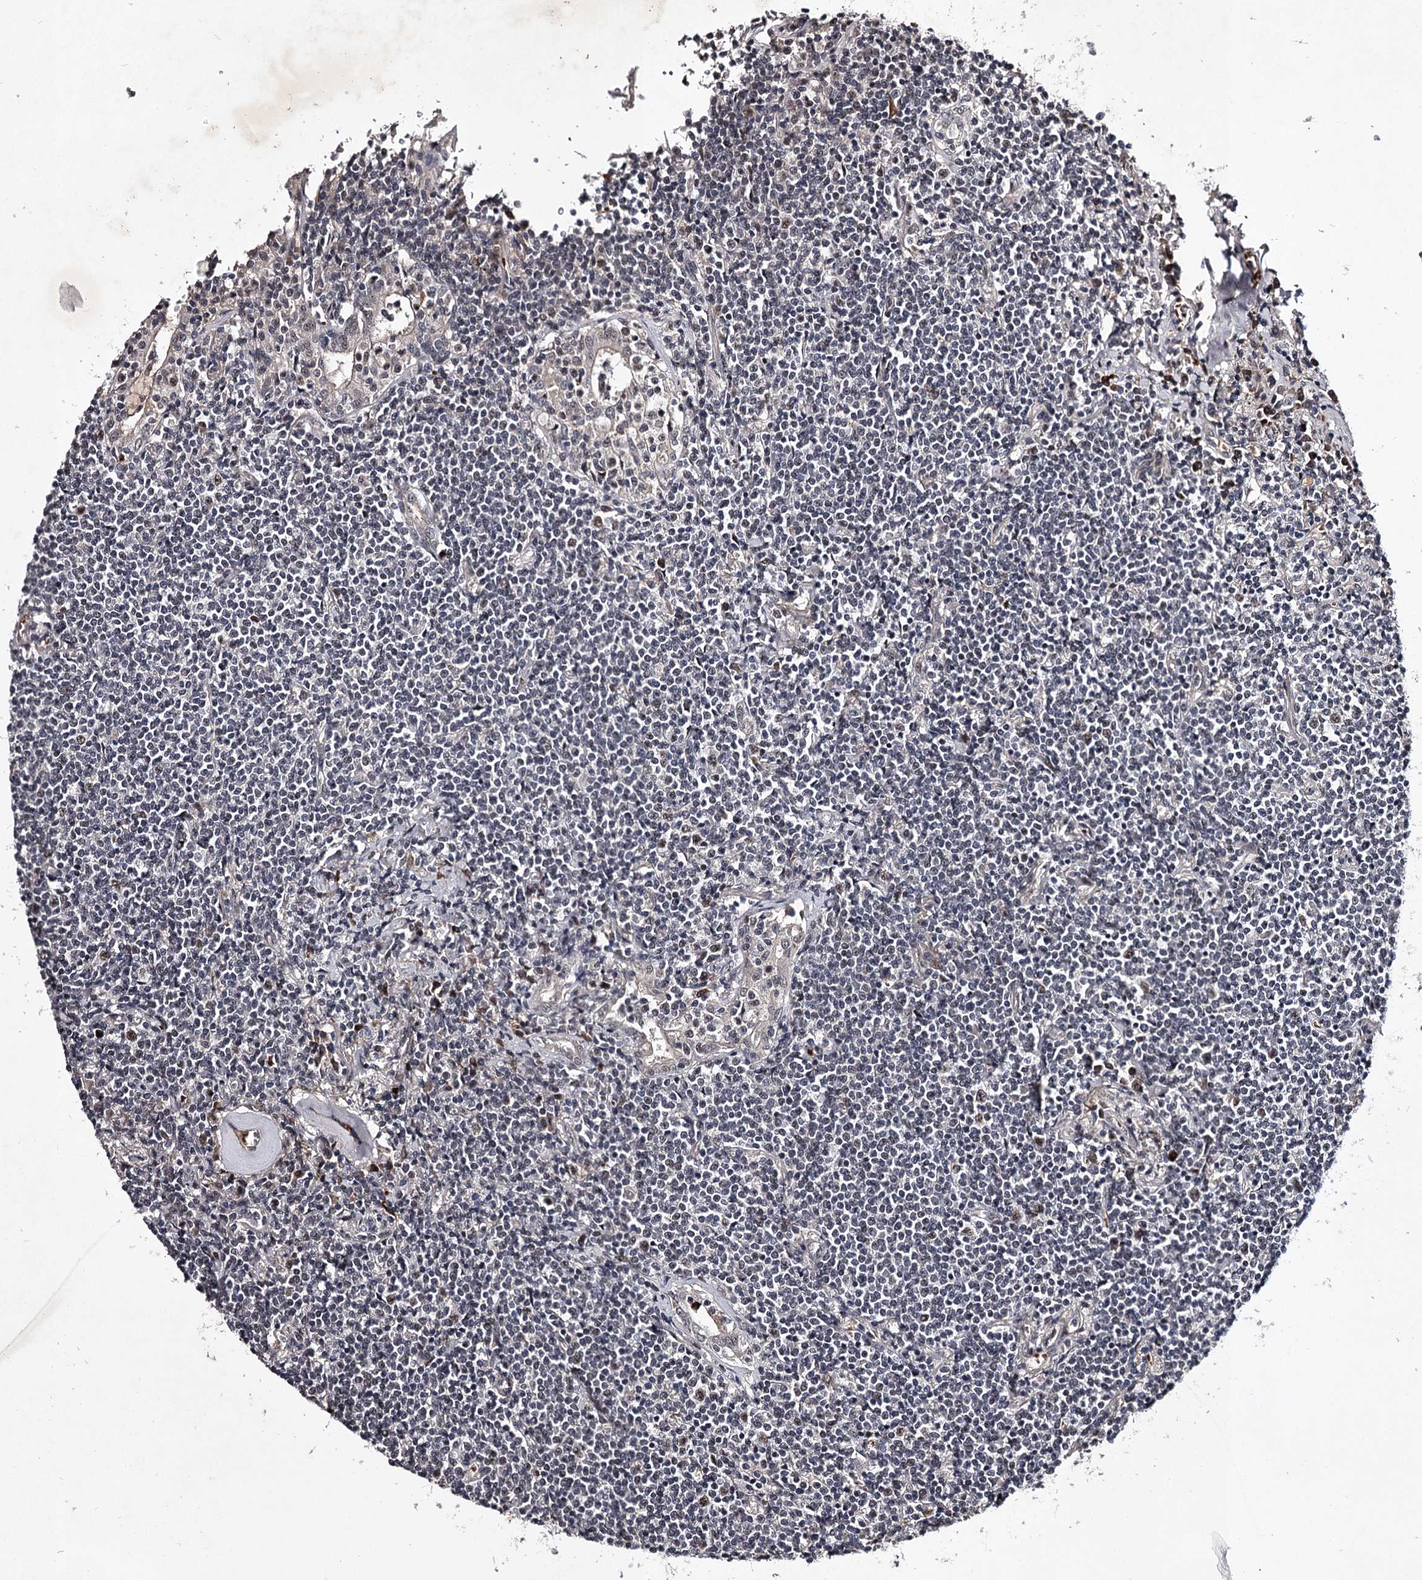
{"staining": {"intensity": "negative", "quantity": "none", "location": "none"}, "tissue": "lymphoma", "cell_type": "Tumor cells", "image_type": "cancer", "snomed": [{"axis": "morphology", "description": "Malignant lymphoma, non-Hodgkin's type, Low grade"}, {"axis": "topography", "description": "Lung"}], "caption": "DAB (3,3'-diaminobenzidine) immunohistochemical staining of human lymphoma reveals no significant positivity in tumor cells.", "gene": "RNF44", "patient": {"sex": "female", "age": 71}}